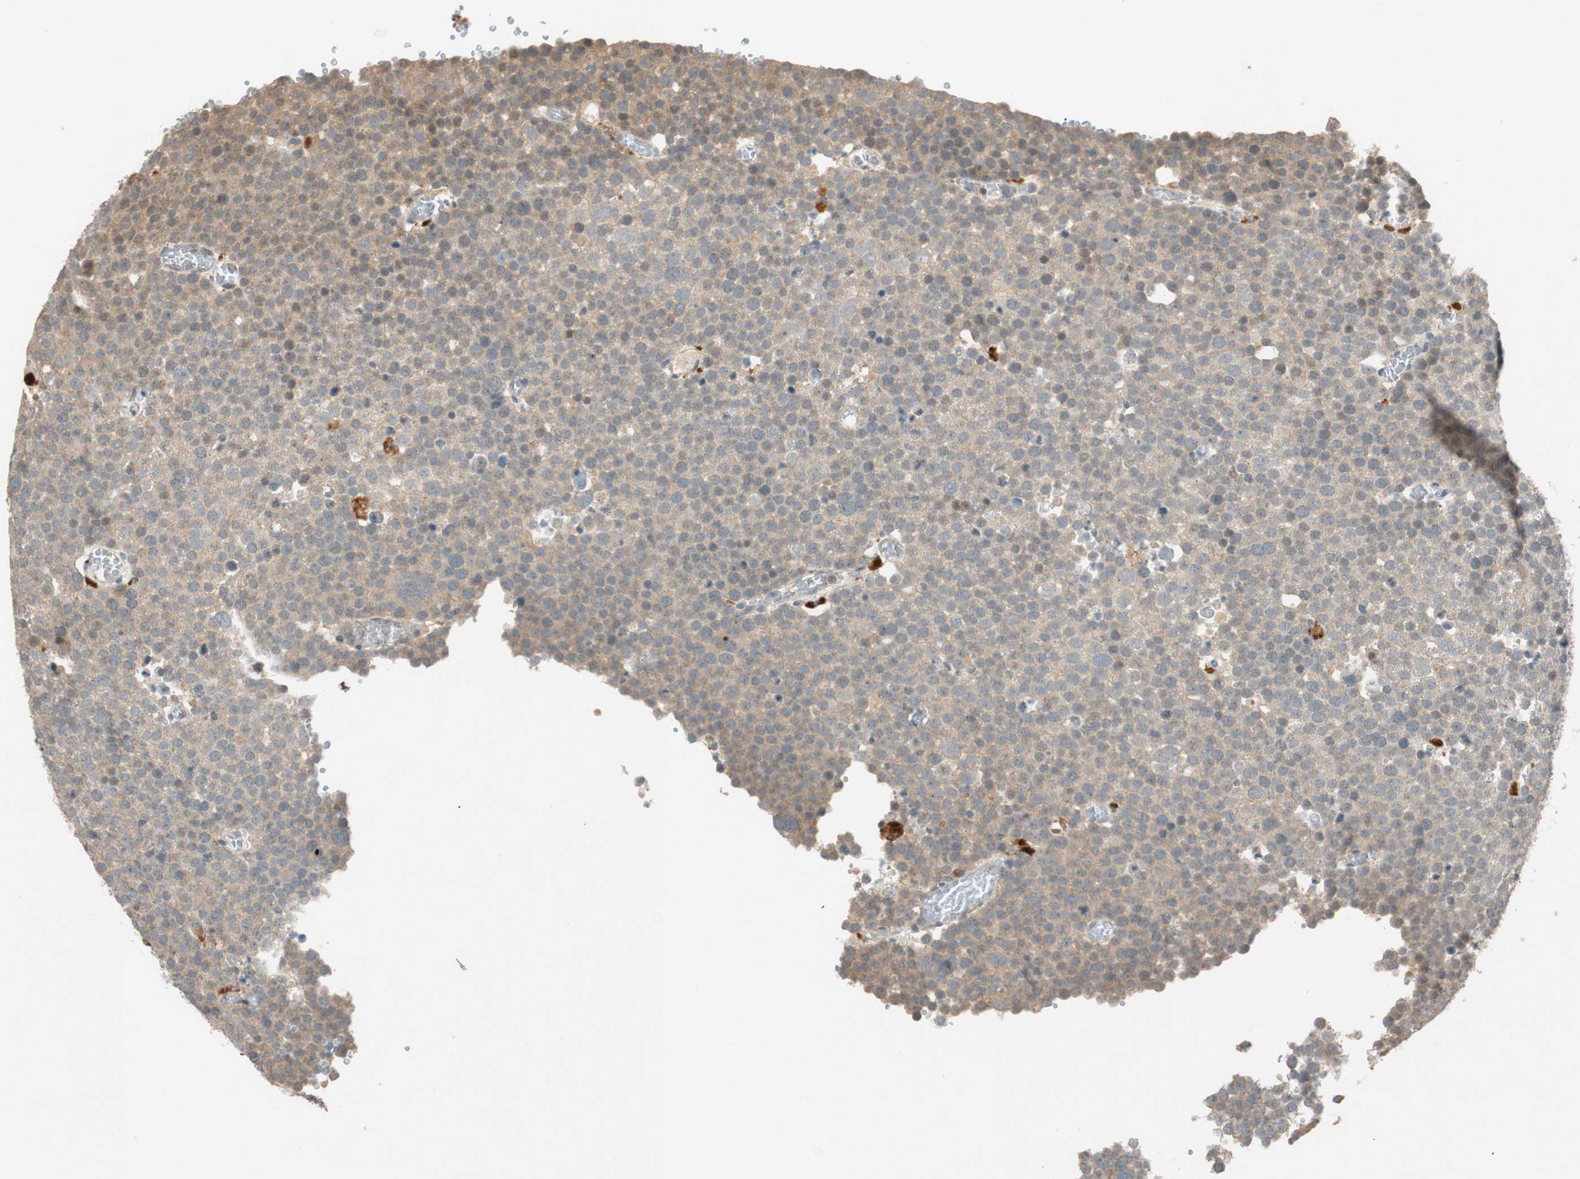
{"staining": {"intensity": "weak", "quantity": ">75%", "location": "cytoplasmic/membranous"}, "tissue": "testis cancer", "cell_type": "Tumor cells", "image_type": "cancer", "snomed": [{"axis": "morphology", "description": "Seminoma, NOS"}, {"axis": "topography", "description": "Testis"}], "caption": "Testis cancer tissue shows weak cytoplasmic/membranous staining in approximately >75% of tumor cells (DAB (3,3'-diaminobenzidine) = brown stain, brightfield microscopy at high magnification).", "gene": "GLB1", "patient": {"sex": "male", "age": 71}}